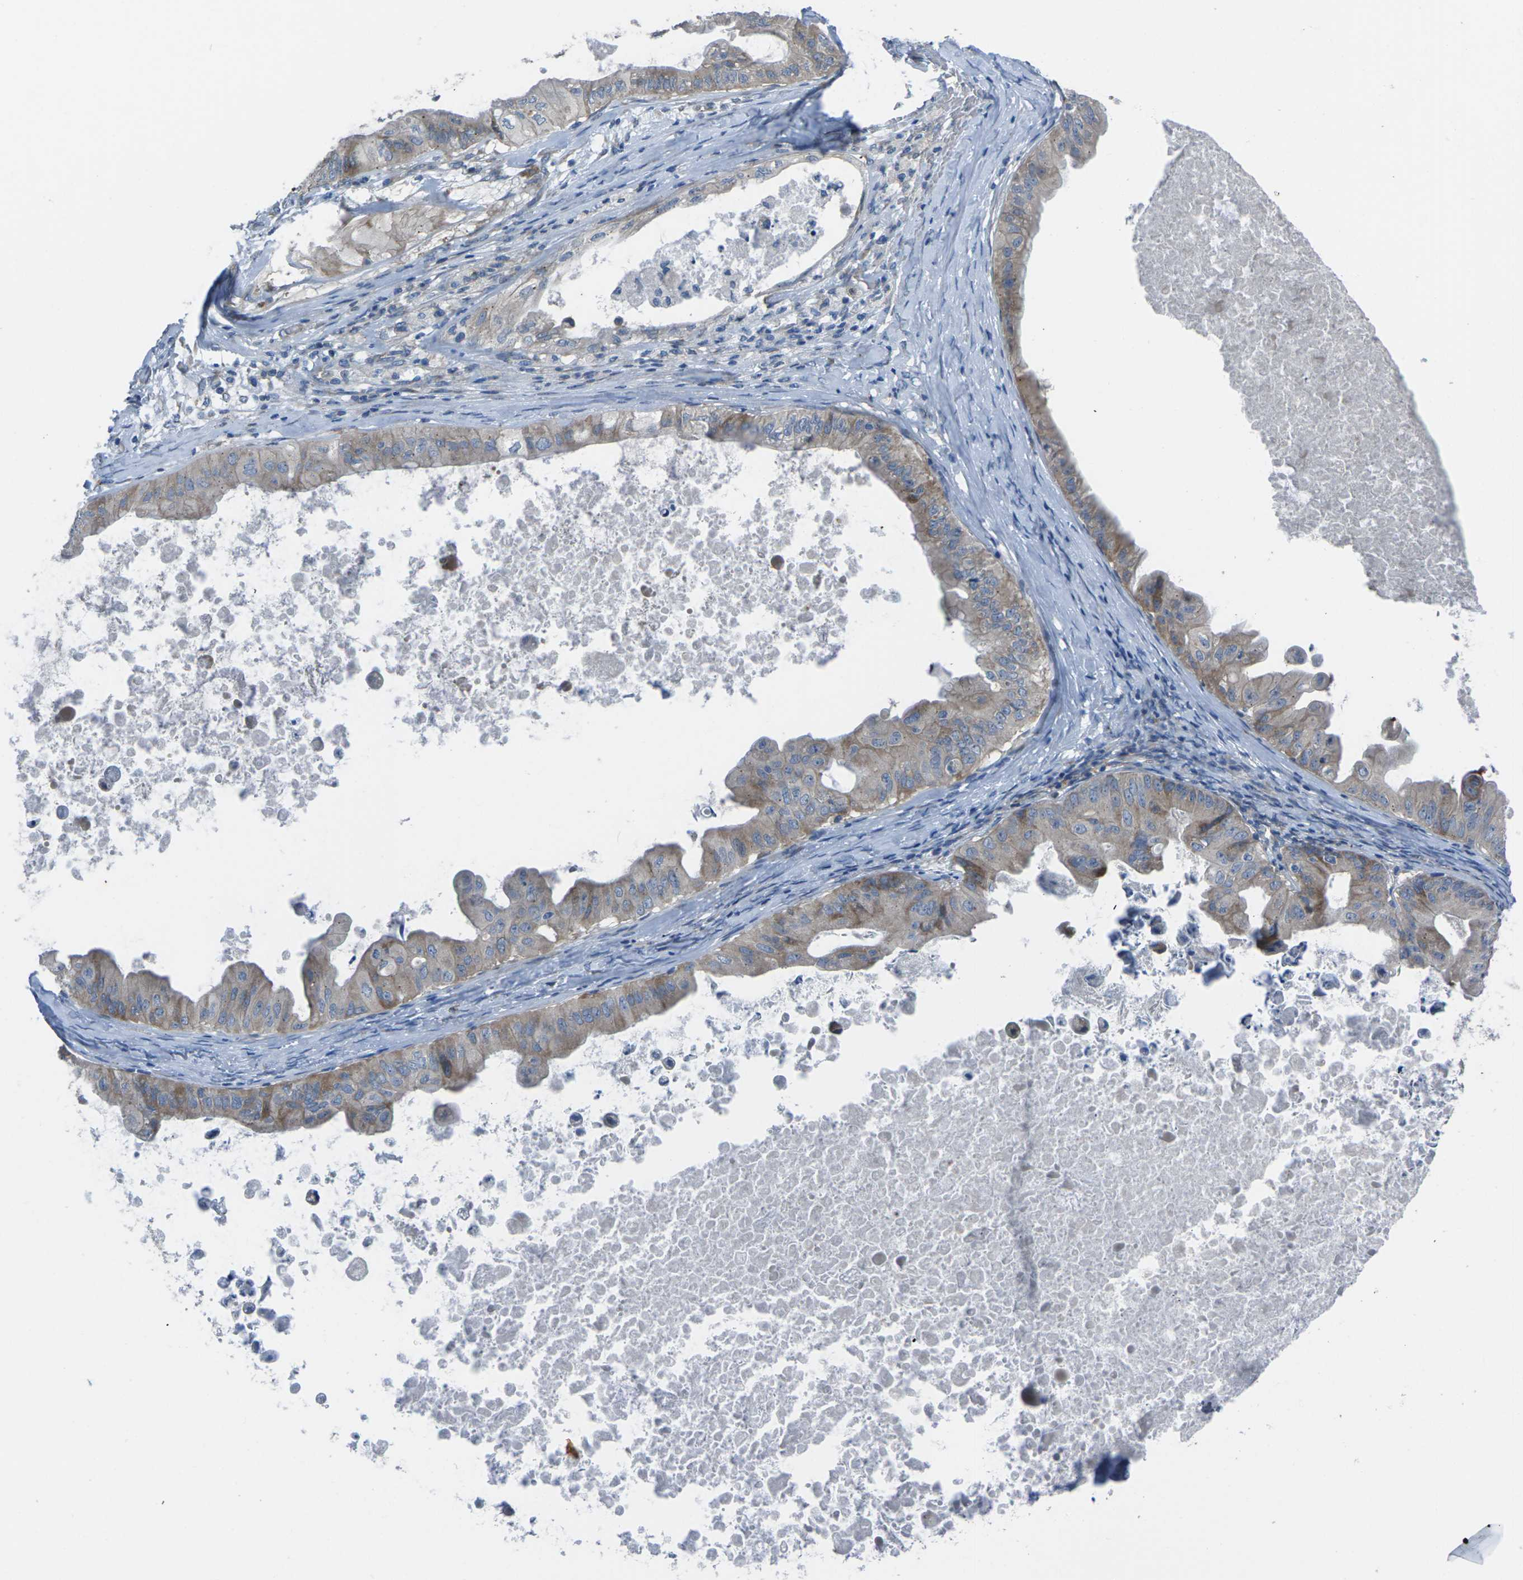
{"staining": {"intensity": "moderate", "quantity": ">75%", "location": "cytoplasmic/membranous"}, "tissue": "ovarian cancer", "cell_type": "Tumor cells", "image_type": "cancer", "snomed": [{"axis": "morphology", "description": "Cystadenocarcinoma, mucinous, NOS"}, {"axis": "topography", "description": "Ovary"}], "caption": "Protein analysis of ovarian cancer tissue exhibits moderate cytoplasmic/membranous positivity in approximately >75% of tumor cells. (DAB (3,3'-diaminobenzidine) IHC with brightfield microscopy, high magnification).", "gene": "EDNRA", "patient": {"sex": "female", "age": 37}}